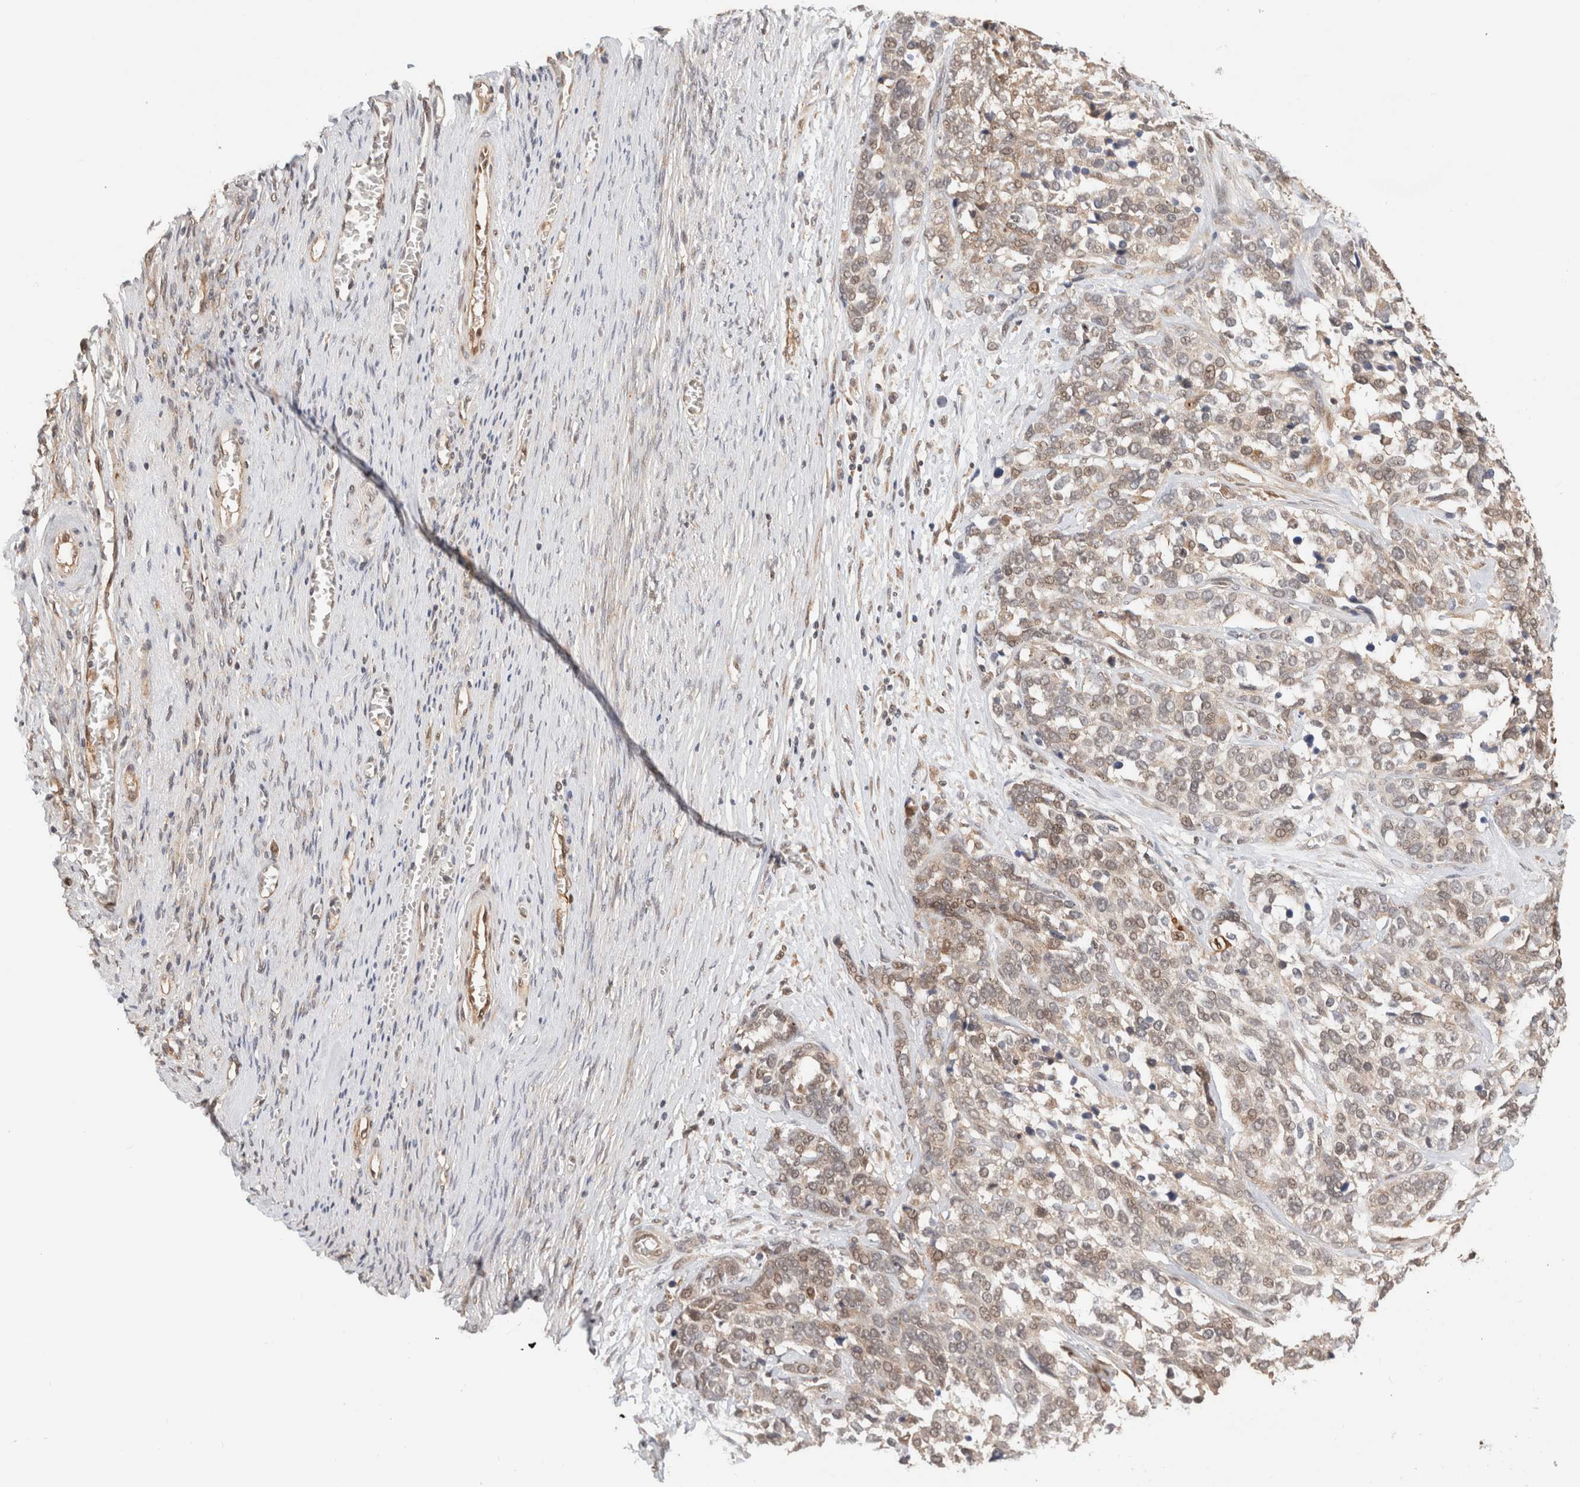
{"staining": {"intensity": "weak", "quantity": "25%-75%", "location": "cytoplasmic/membranous,nuclear"}, "tissue": "ovarian cancer", "cell_type": "Tumor cells", "image_type": "cancer", "snomed": [{"axis": "morphology", "description": "Cystadenocarcinoma, serous, NOS"}, {"axis": "topography", "description": "Ovary"}], "caption": "Immunohistochemical staining of human ovarian cancer (serous cystadenocarcinoma) shows low levels of weak cytoplasmic/membranous and nuclear protein positivity in about 25%-75% of tumor cells.", "gene": "OTUD6B", "patient": {"sex": "female", "age": 44}}